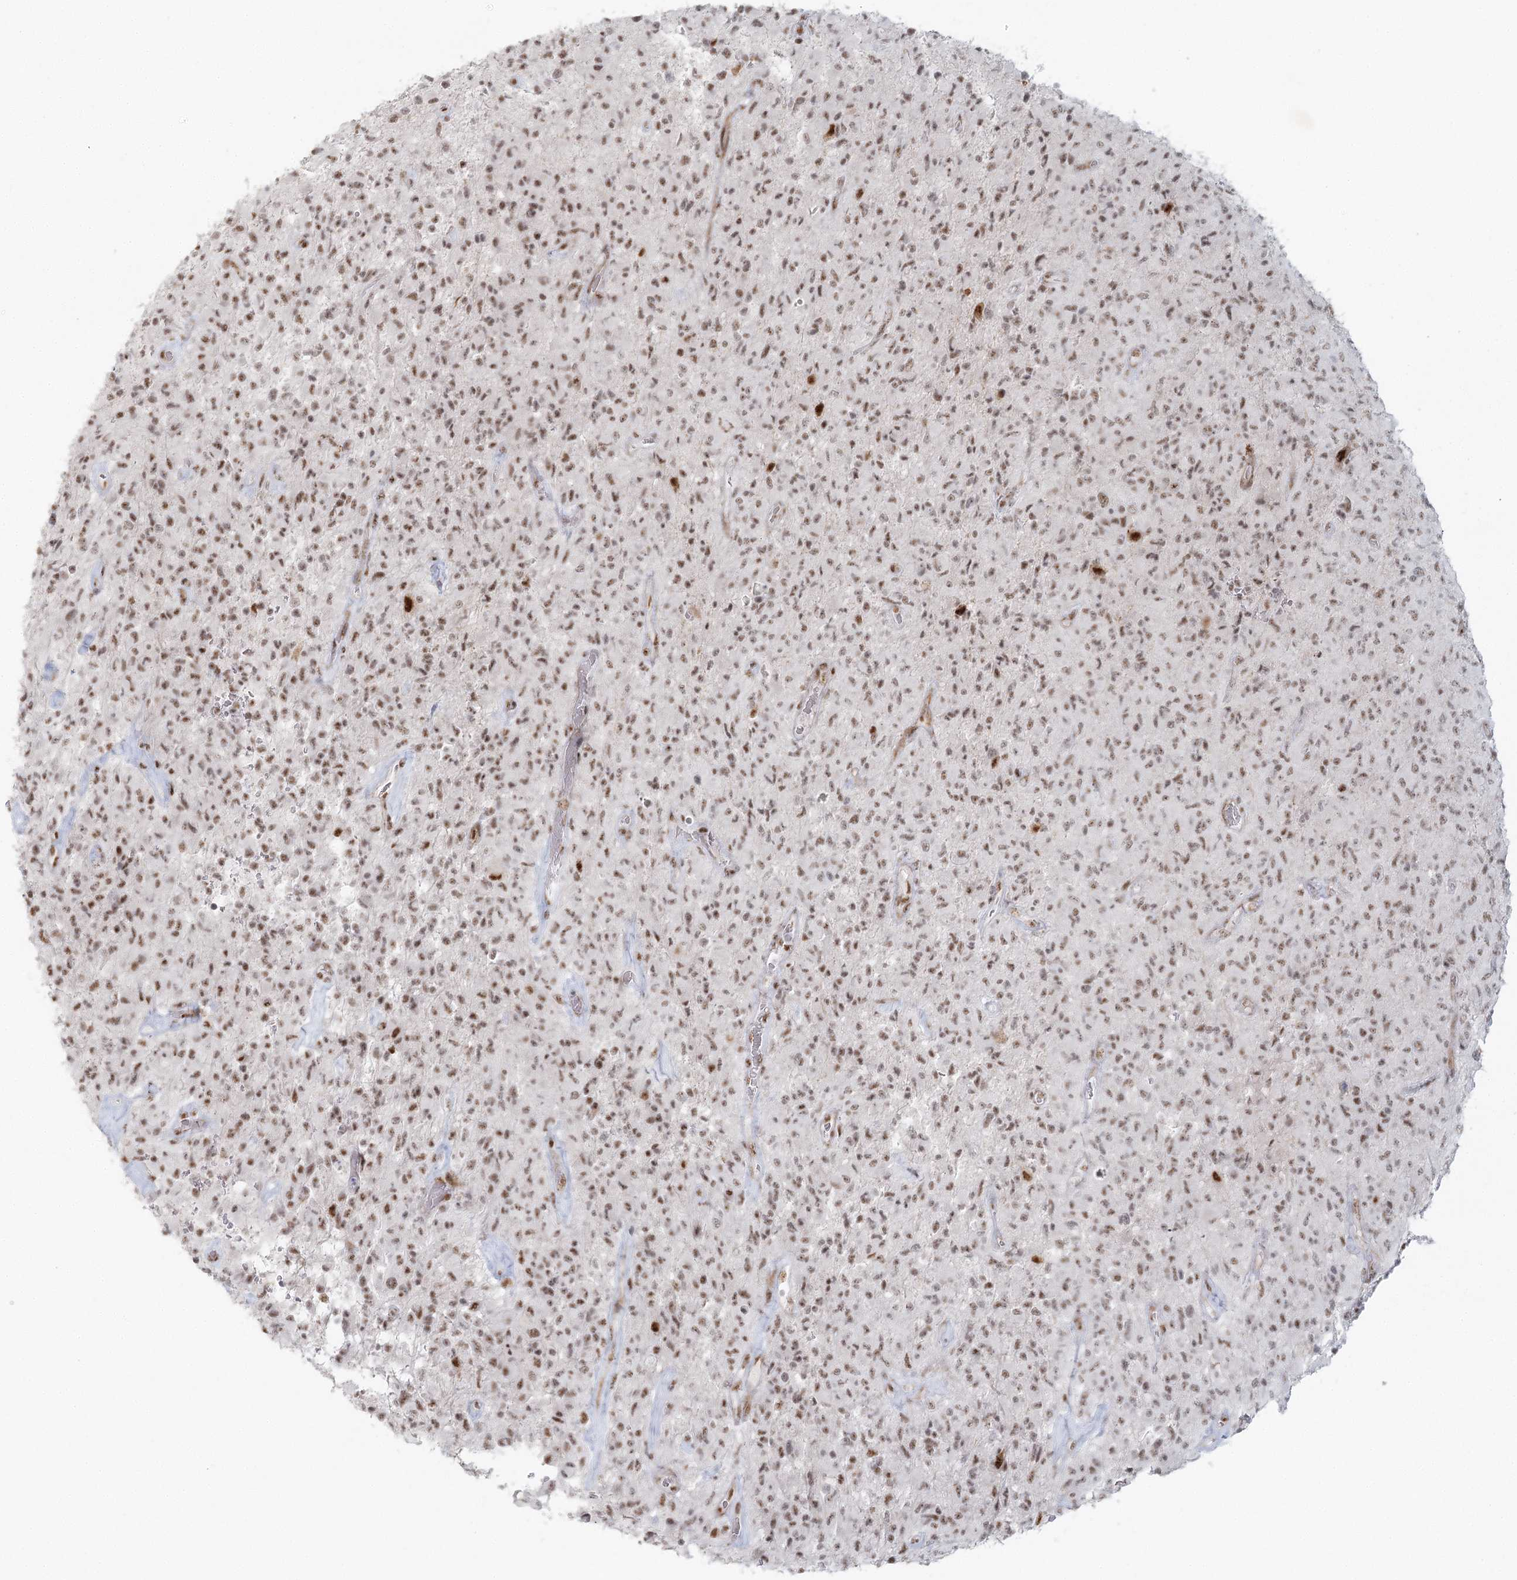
{"staining": {"intensity": "moderate", "quantity": ">75%", "location": "nuclear"}, "tissue": "glioma", "cell_type": "Tumor cells", "image_type": "cancer", "snomed": [{"axis": "morphology", "description": "Glioma, malignant, High grade"}, {"axis": "topography", "description": "Brain"}], "caption": "DAB (3,3'-diaminobenzidine) immunohistochemical staining of human malignant high-grade glioma displays moderate nuclear protein staining in approximately >75% of tumor cells.", "gene": "U2SURP", "patient": {"sex": "female", "age": 57}}